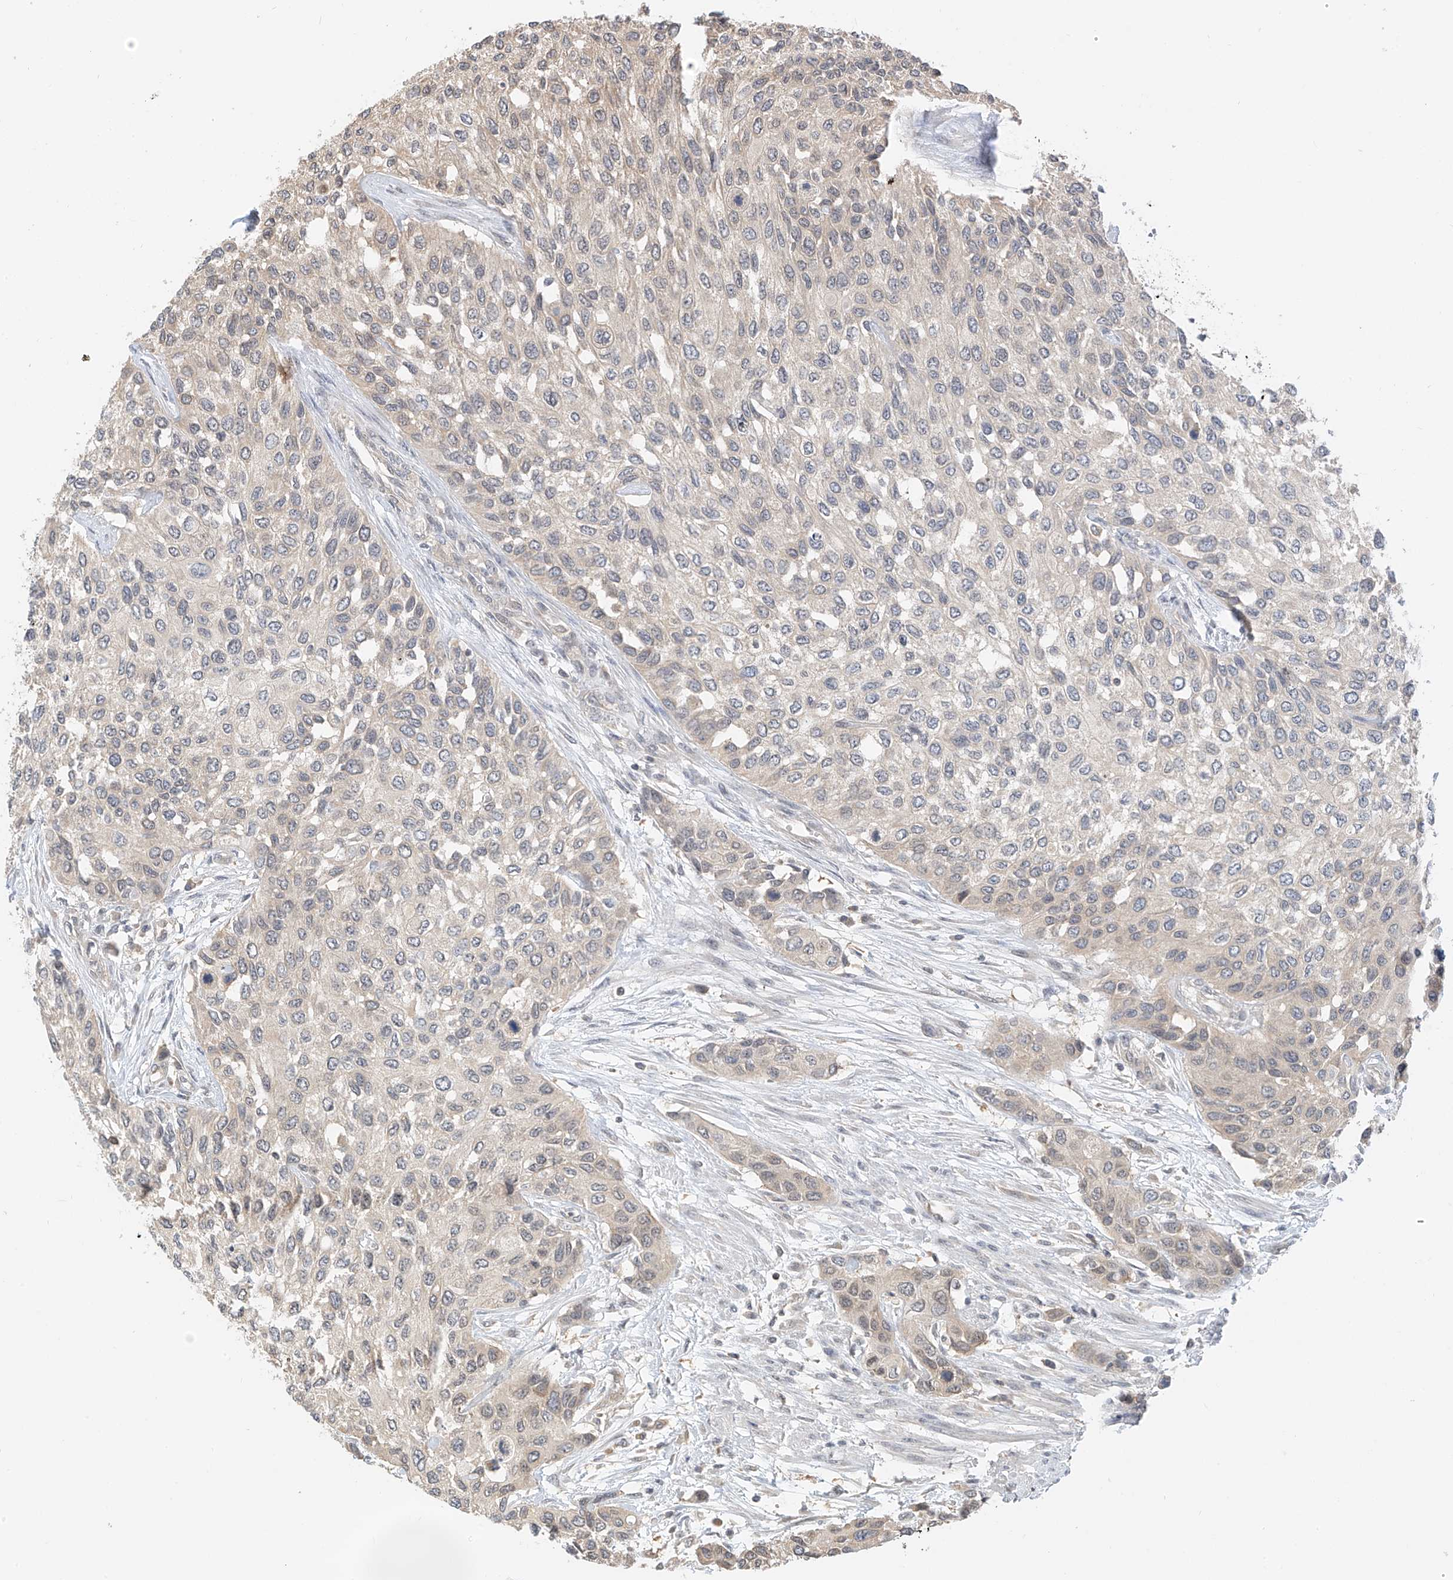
{"staining": {"intensity": "weak", "quantity": "<25%", "location": "cytoplasmic/membranous"}, "tissue": "urothelial cancer", "cell_type": "Tumor cells", "image_type": "cancer", "snomed": [{"axis": "morphology", "description": "Normal tissue, NOS"}, {"axis": "morphology", "description": "Urothelial carcinoma, High grade"}, {"axis": "topography", "description": "Vascular tissue"}, {"axis": "topography", "description": "Urinary bladder"}], "caption": "An image of human urothelial cancer is negative for staining in tumor cells. (Brightfield microscopy of DAB IHC at high magnification).", "gene": "PPA2", "patient": {"sex": "female", "age": 56}}